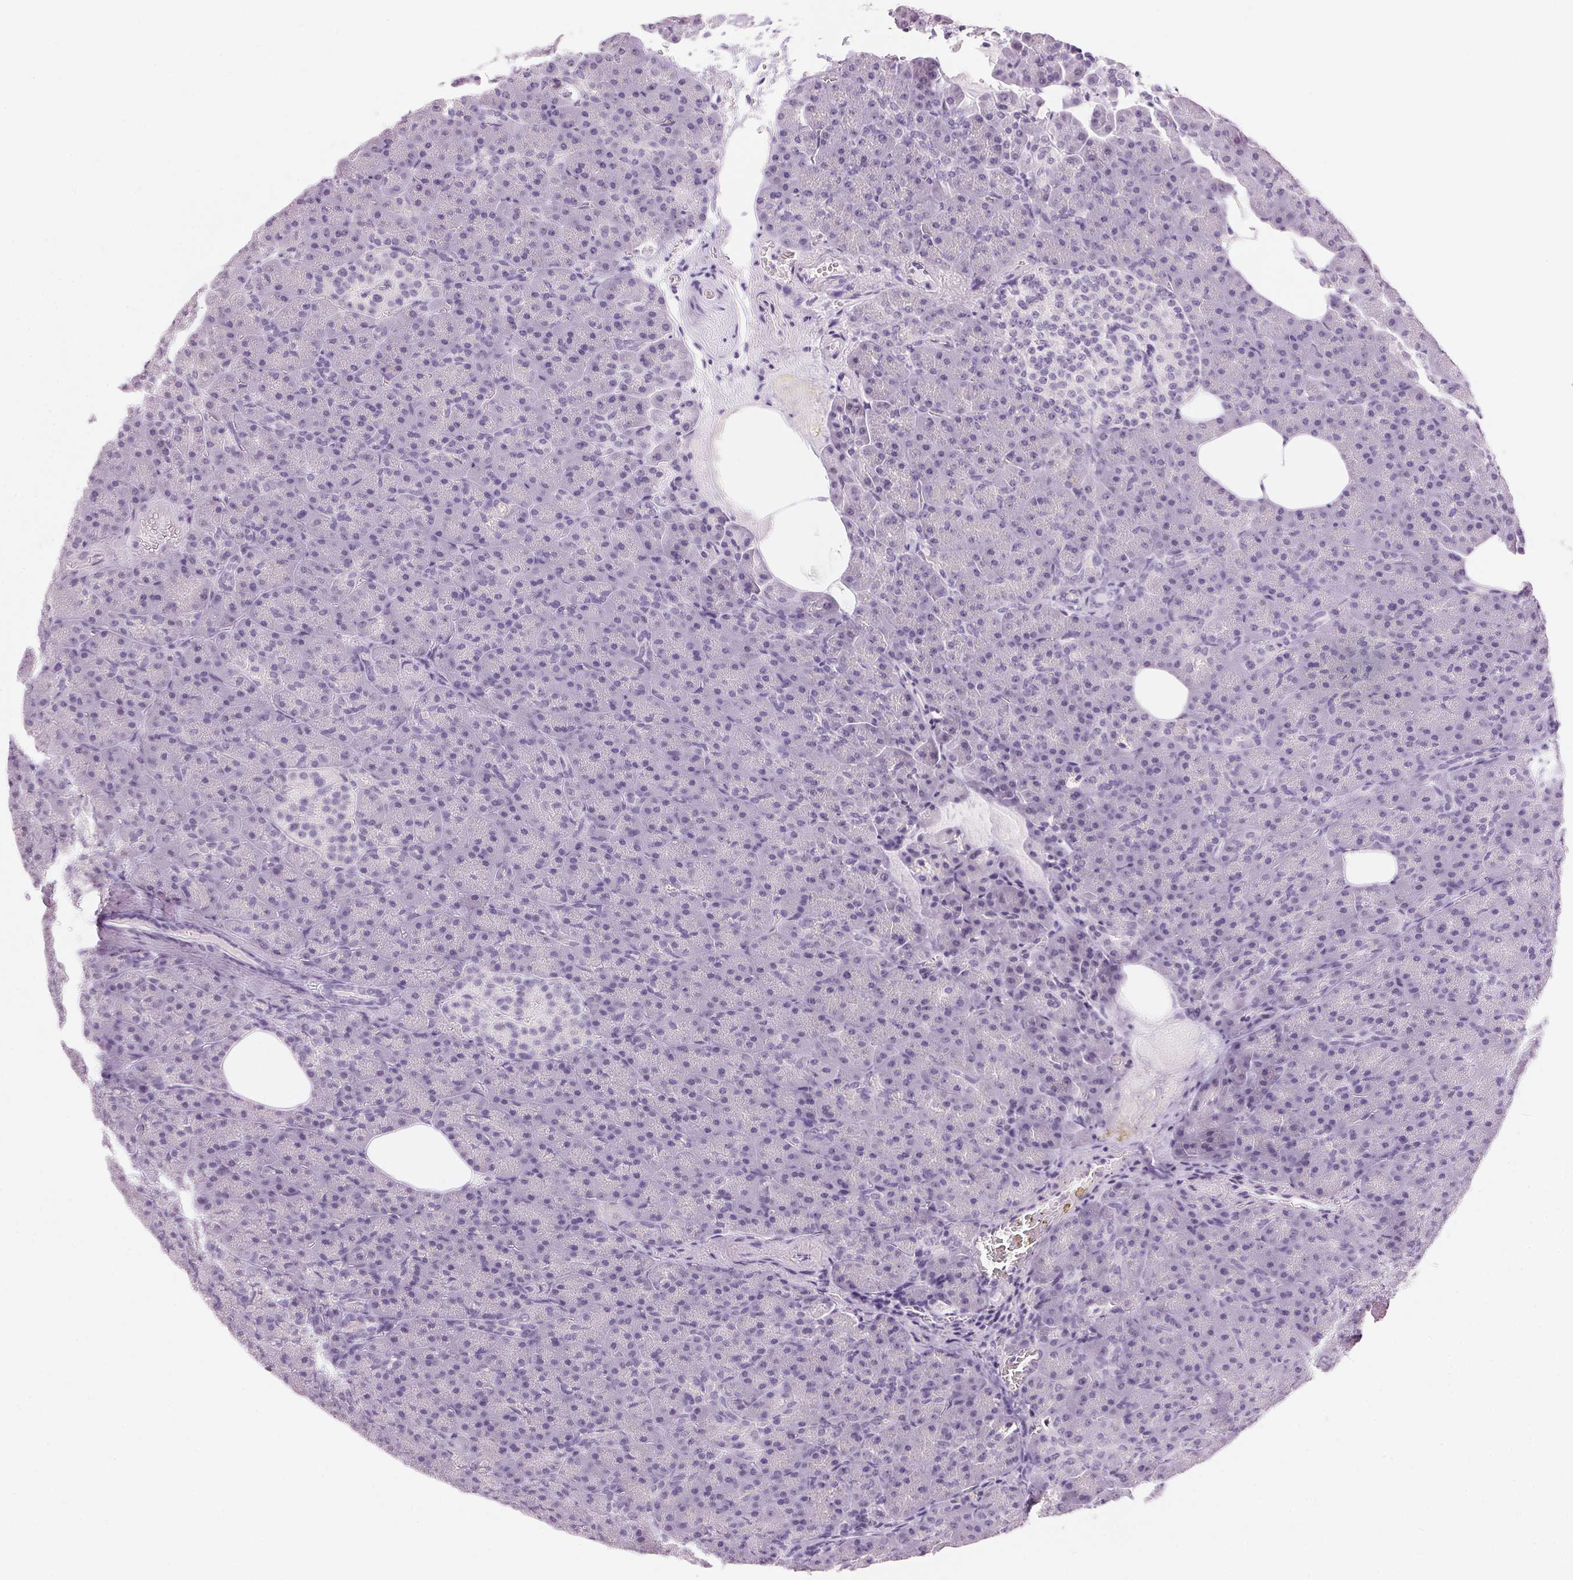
{"staining": {"intensity": "negative", "quantity": "none", "location": "none"}, "tissue": "pancreas", "cell_type": "Exocrine glandular cells", "image_type": "normal", "snomed": [{"axis": "morphology", "description": "Normal tissue, NOS"}, {"axis": "topography", "description": "Pancreas"}], "caption": "Immunohistochemistry of benign human pancreas demonstrates no expression in exocrine glandular cells.", "gene": "IGFBP1", "patient": {"sex": "female", "age": 74}}